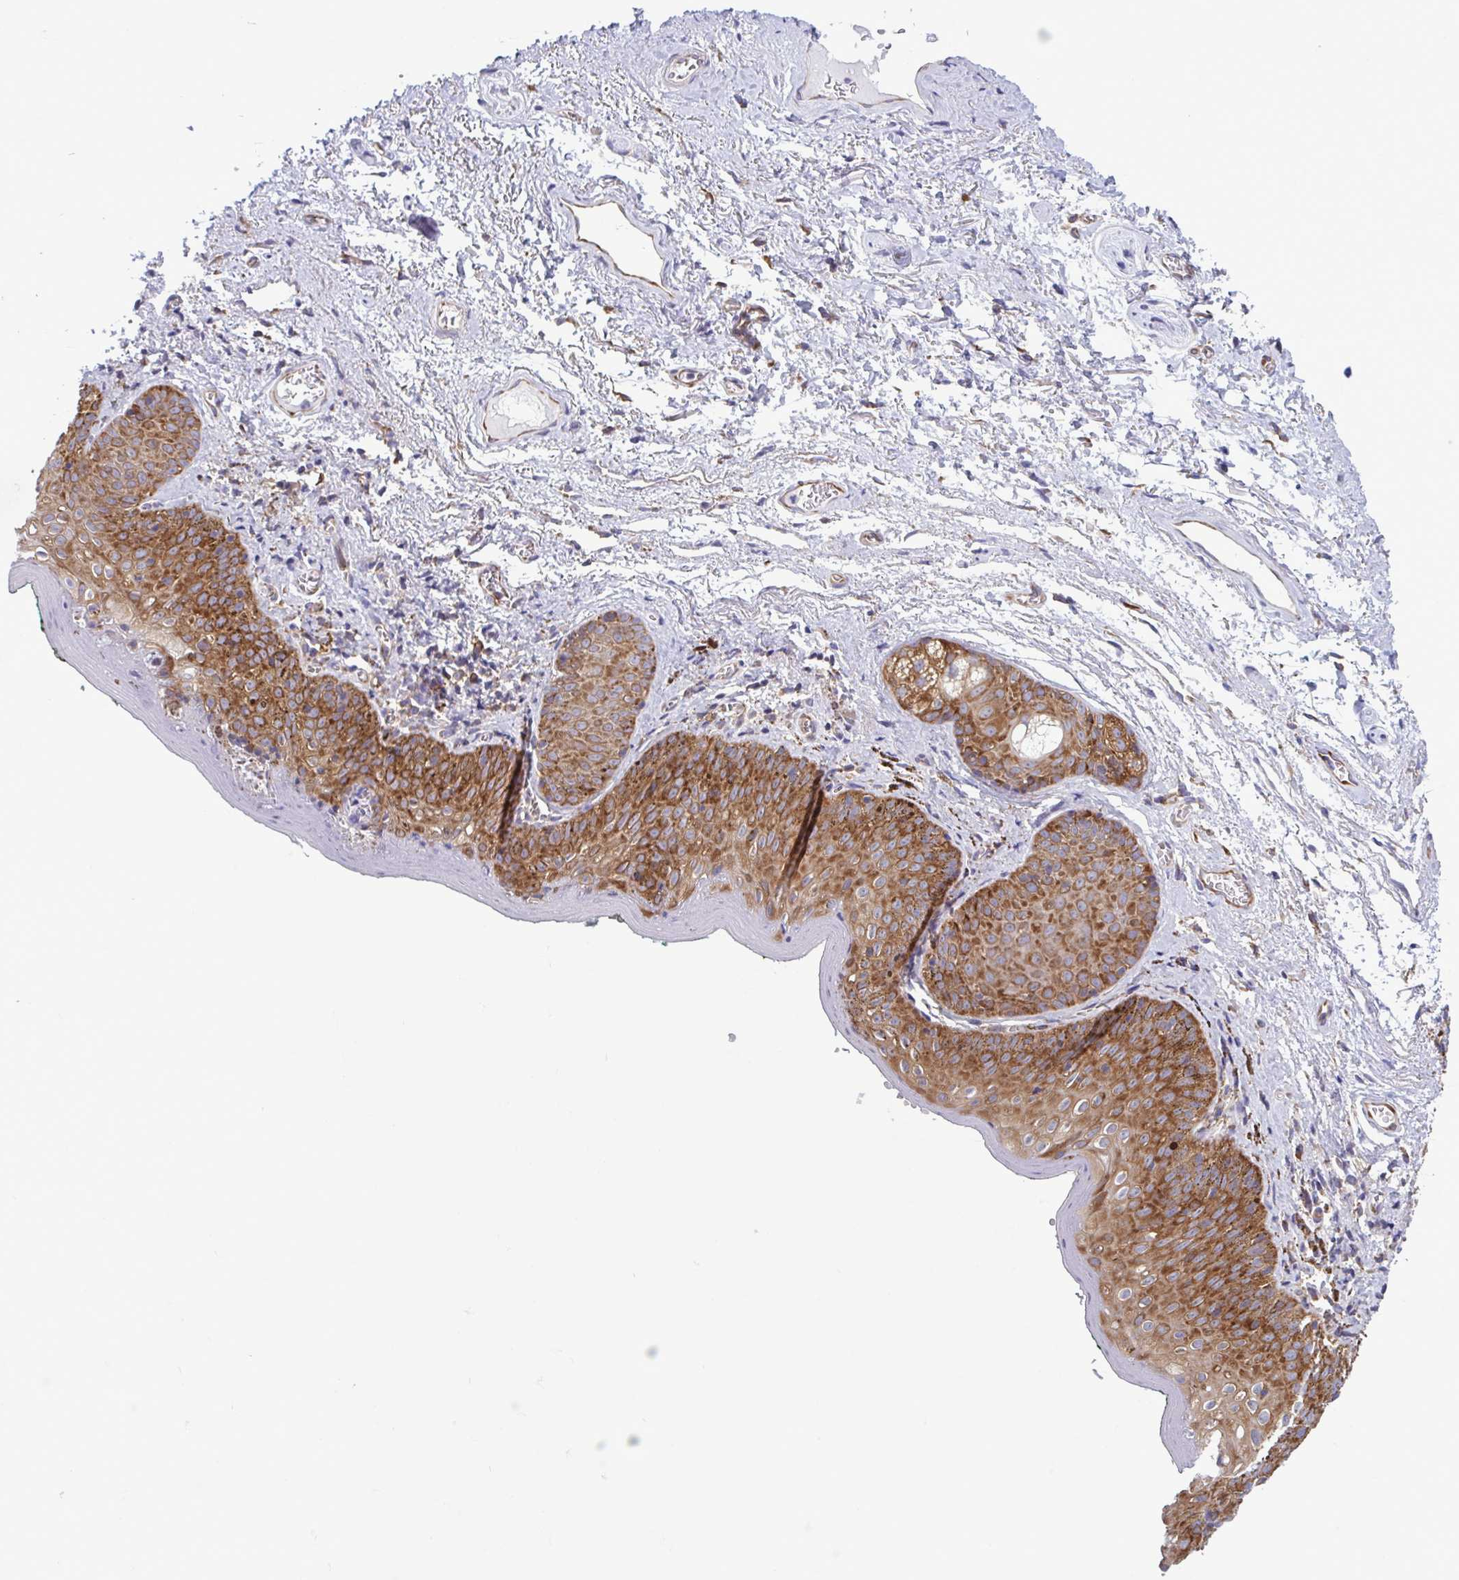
{"staining": {"intensity": "strong", "quantity": ">75%", "location": "cytoplasmic/membranous"}, "tissue": "vagina", "cell_type": "Squamous epithelial cells", "image_type": "normal", "snomed": [{"axis": "morphology", "description": "Normal tissue, NOS"}, {"axis": "topography", "description": "Vulva"}, {"axis": "topography", "description": "Vagina"}, {"axis": "topography", "description": "Peripheral nerve tissue"}], "caption": "Strong cytoplasmic/membranous expression for a protein is identified in about >75% of squamous epithelial cells of benign vagina using IHC.", "gene": "RPS16", "patient": {"sex": "female", "age": 66}}